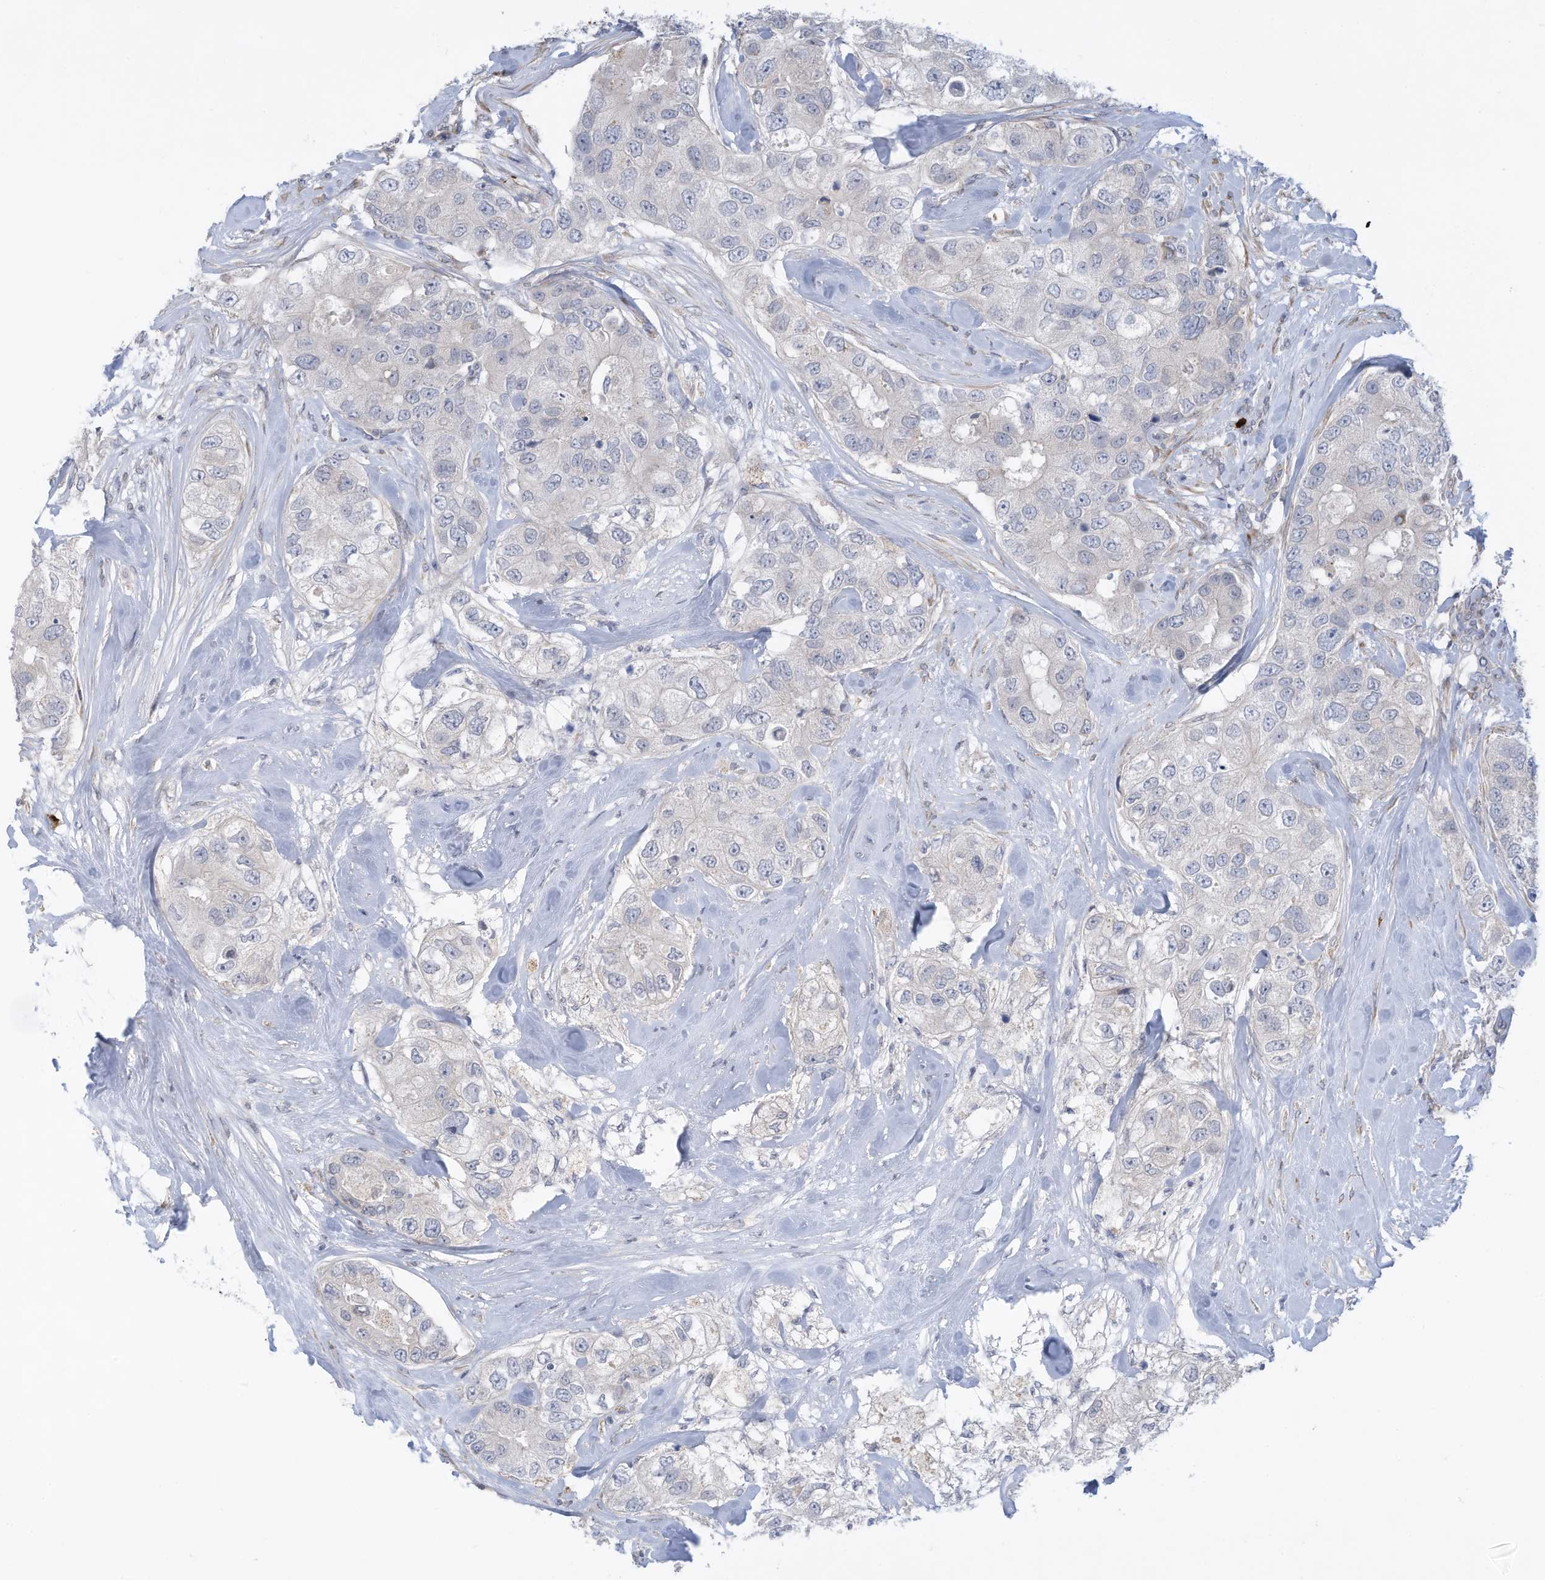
{"staining": {"intensity": "negative", "quantity": "none", "location": "none"}, "tissue": "breast cancer", "cell_type": "Tumor cells", "image_type": "cancer", "snomed": [{"axis": "morphology", "description": "Duct carcinoma"}, {"axis": "topography", "description": "Breast"}], "caption": "Immunohistochemistry (IHC) of breast cancer reveals no positivity in tumor cells.", "gene": "ZNF292", "patient": {"sex": "female", "age": 62}}